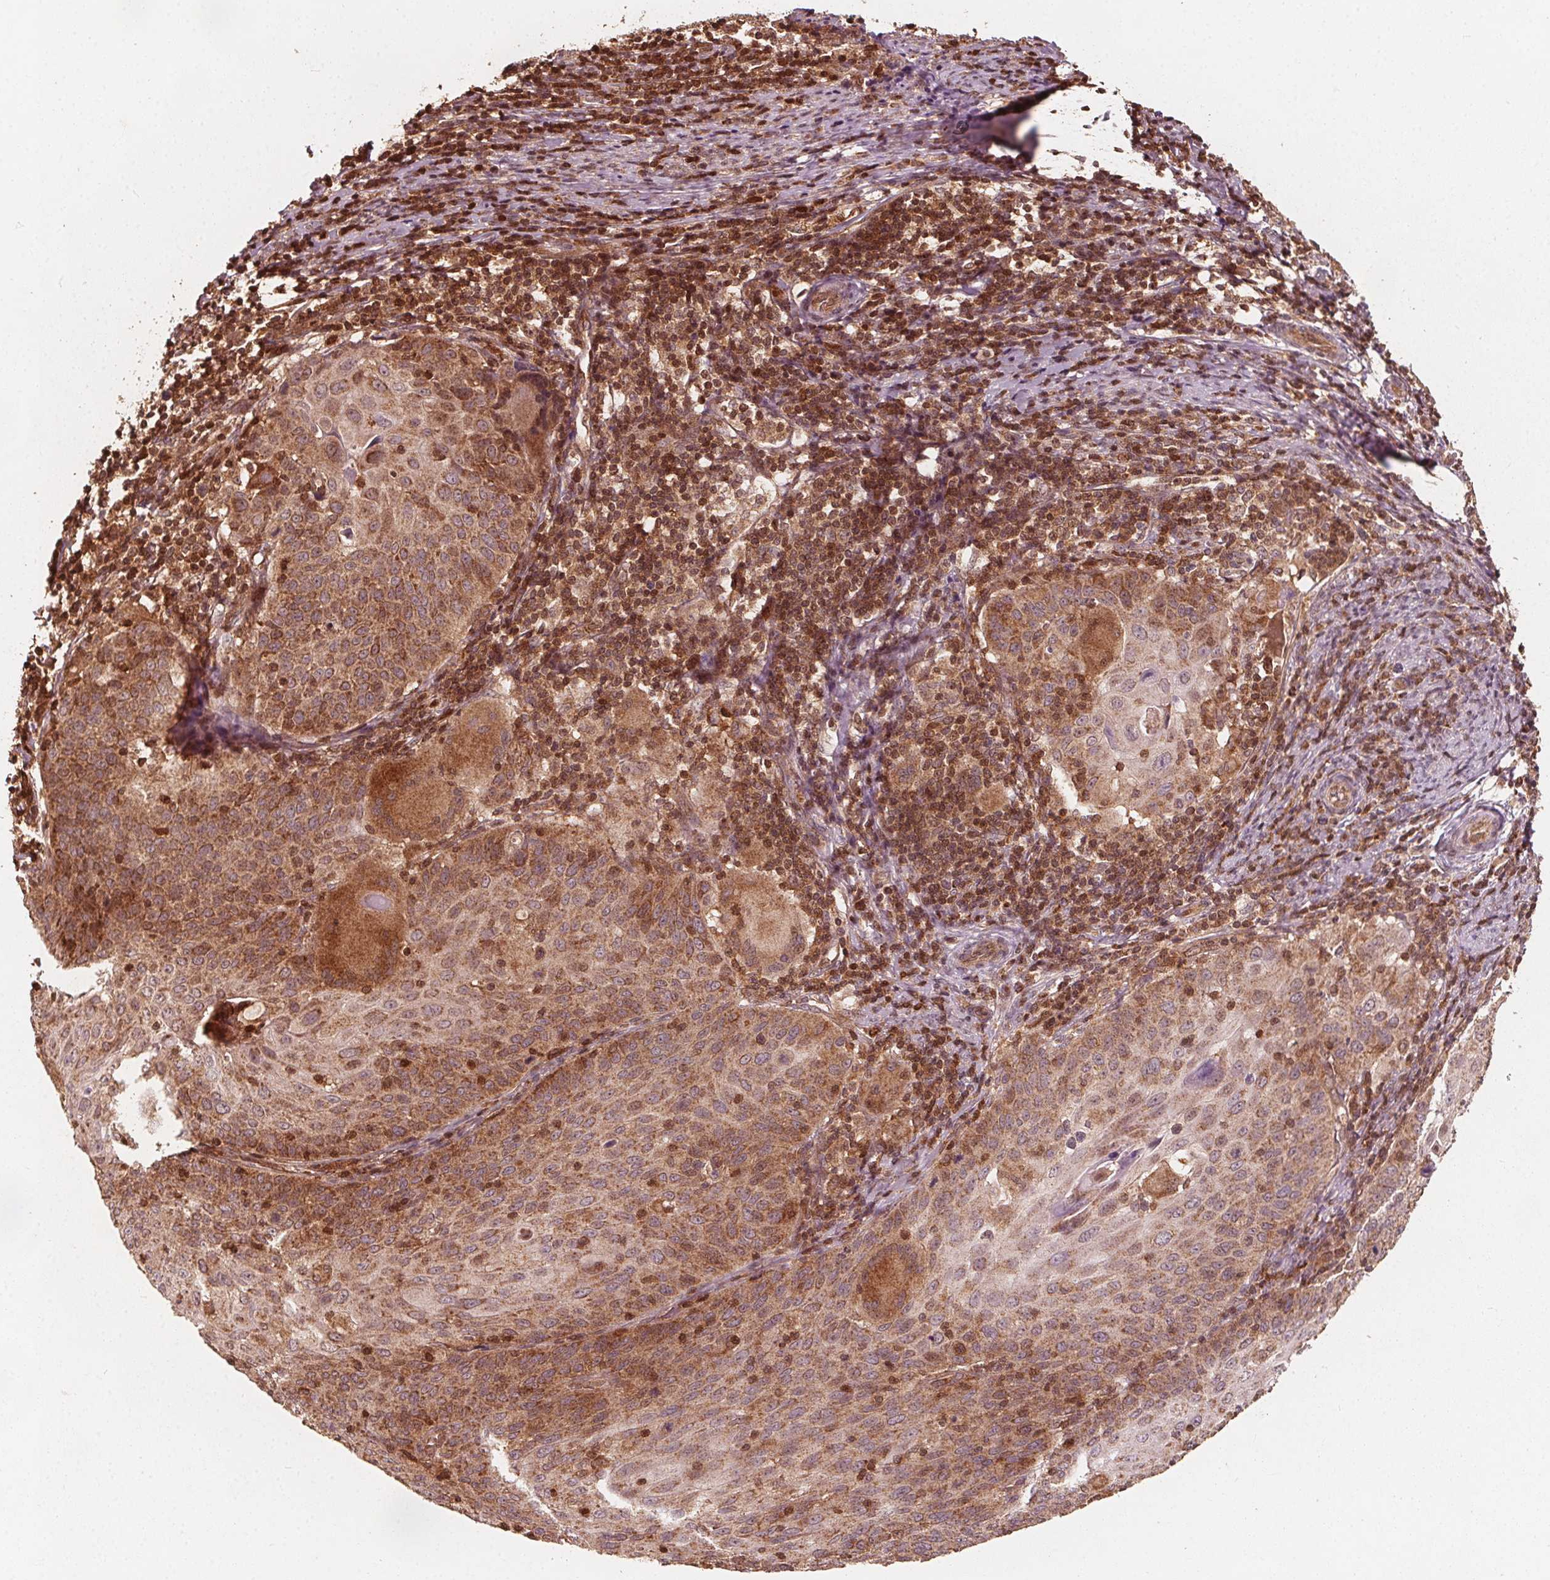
{"staining": {"intensity": "moderate", "quantity": ">75%", "location": "cytoplasmic/membranous"}, "tissue": "cervical cancer", "cell_type": "Tumor cells", "image_type": "cancer", "snomed": [{"axis": "morphology", "description": "Squamous cell carcinoma, NOS"}, {"axis": "topography", "description": "Cervix"}], "caption": "Human cervical cancer (squamous cell carcinoma) stained for a protein (brown) reveals moderate cytoplasmic/membranous positive expression in about >75% of tumor cells.", "gene": "AIP", "patient": {"sex": "female", "age": 65}}